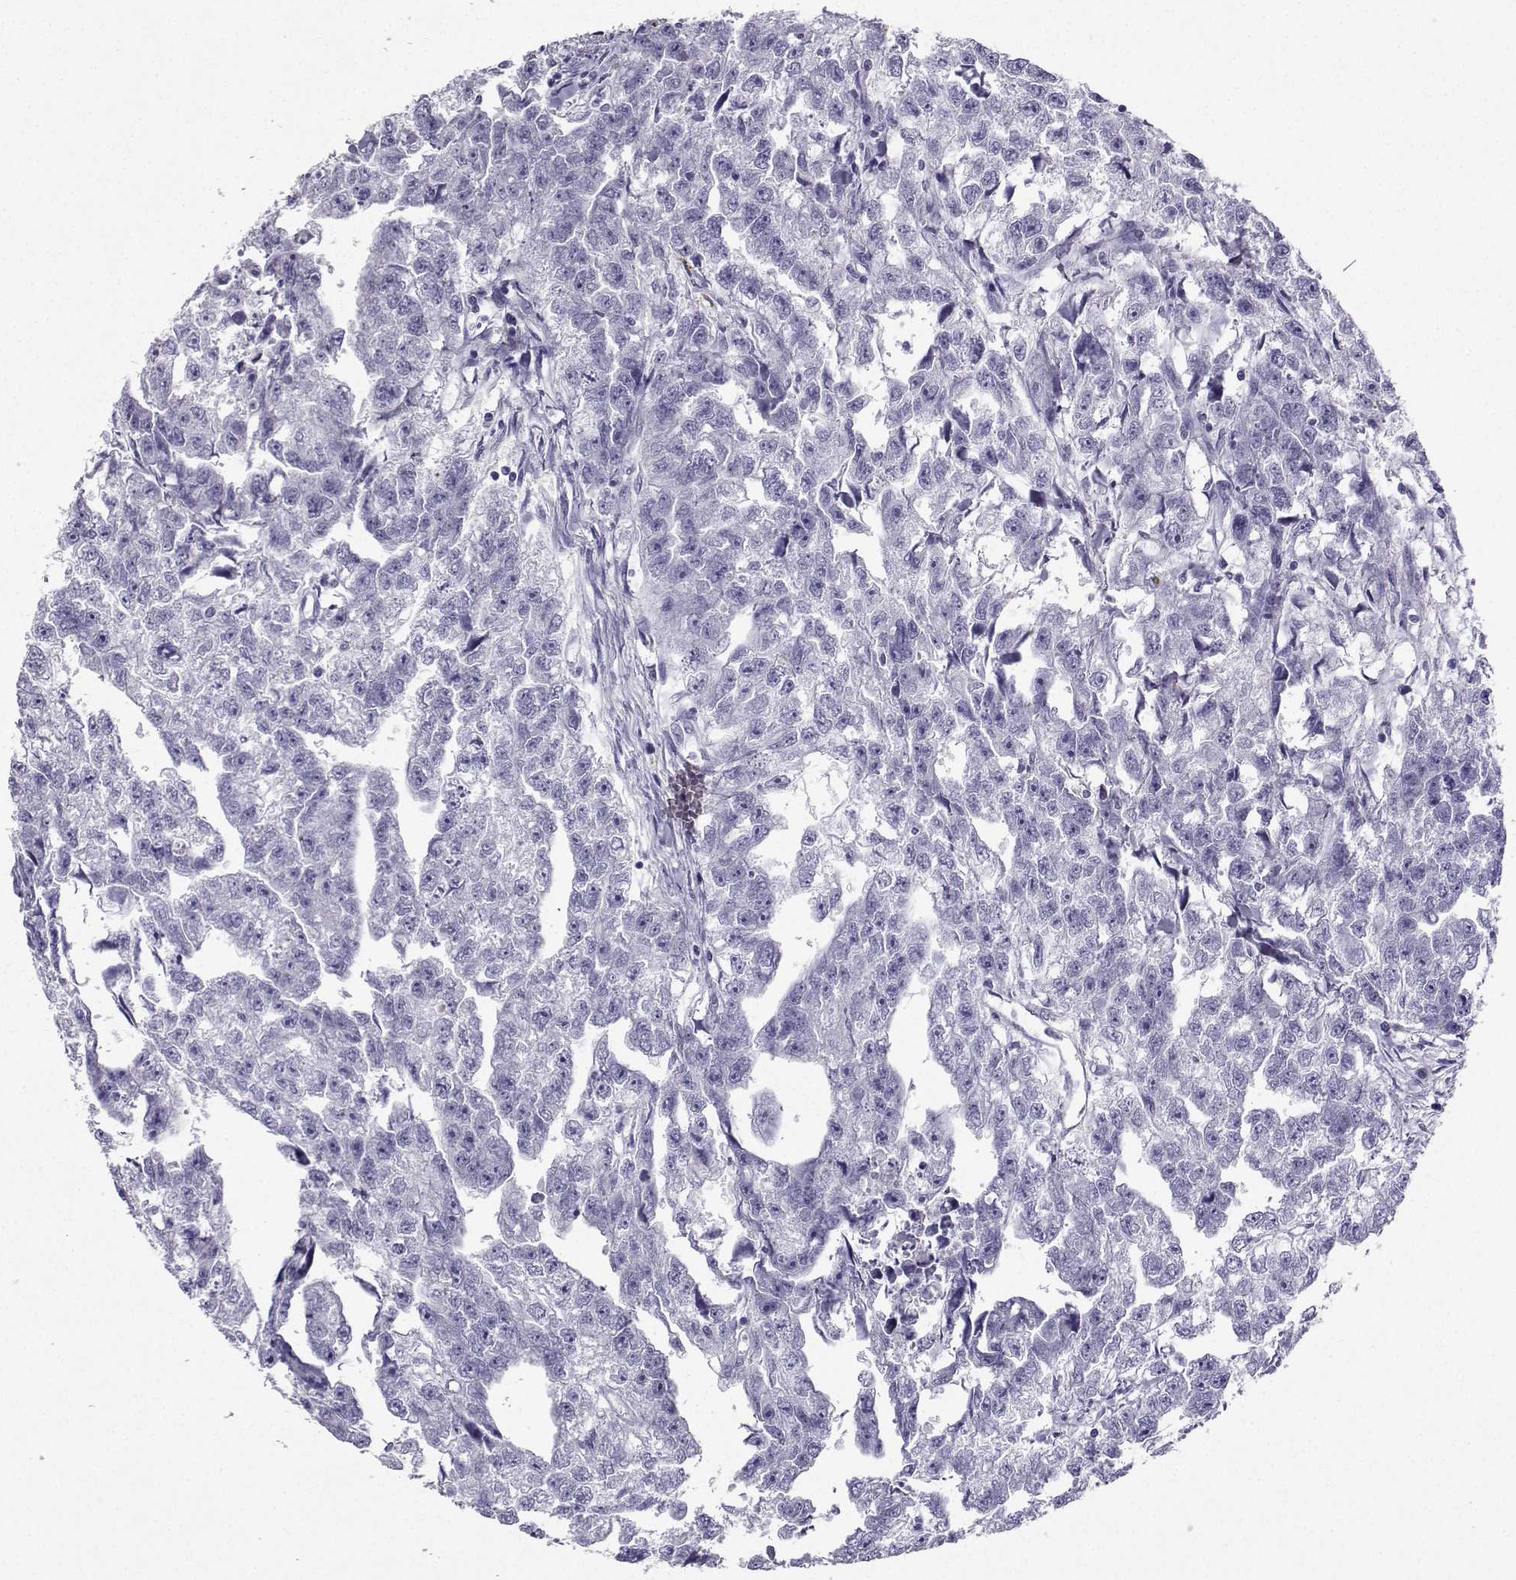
{"staining": {"intensity": "negative", "quantity": "none", "location": "none"}, "tissue": "testis cancer", "cell_type": "Tumor cells", "image_type": "cancer", "snomed": [{"axis": "morphology", "description": "Carcinoma, Embryonal, NOS"}, {"axis": "morphology", "description": "Teratoma, malignant, NOS"}, {"axis": "topography", "description": "Testis"}], "caption": "IHC of human testis cancer displays no staining in tumor cells.", "gene": "GRIK4", "patient": {"sex": "male", "age": 44}}